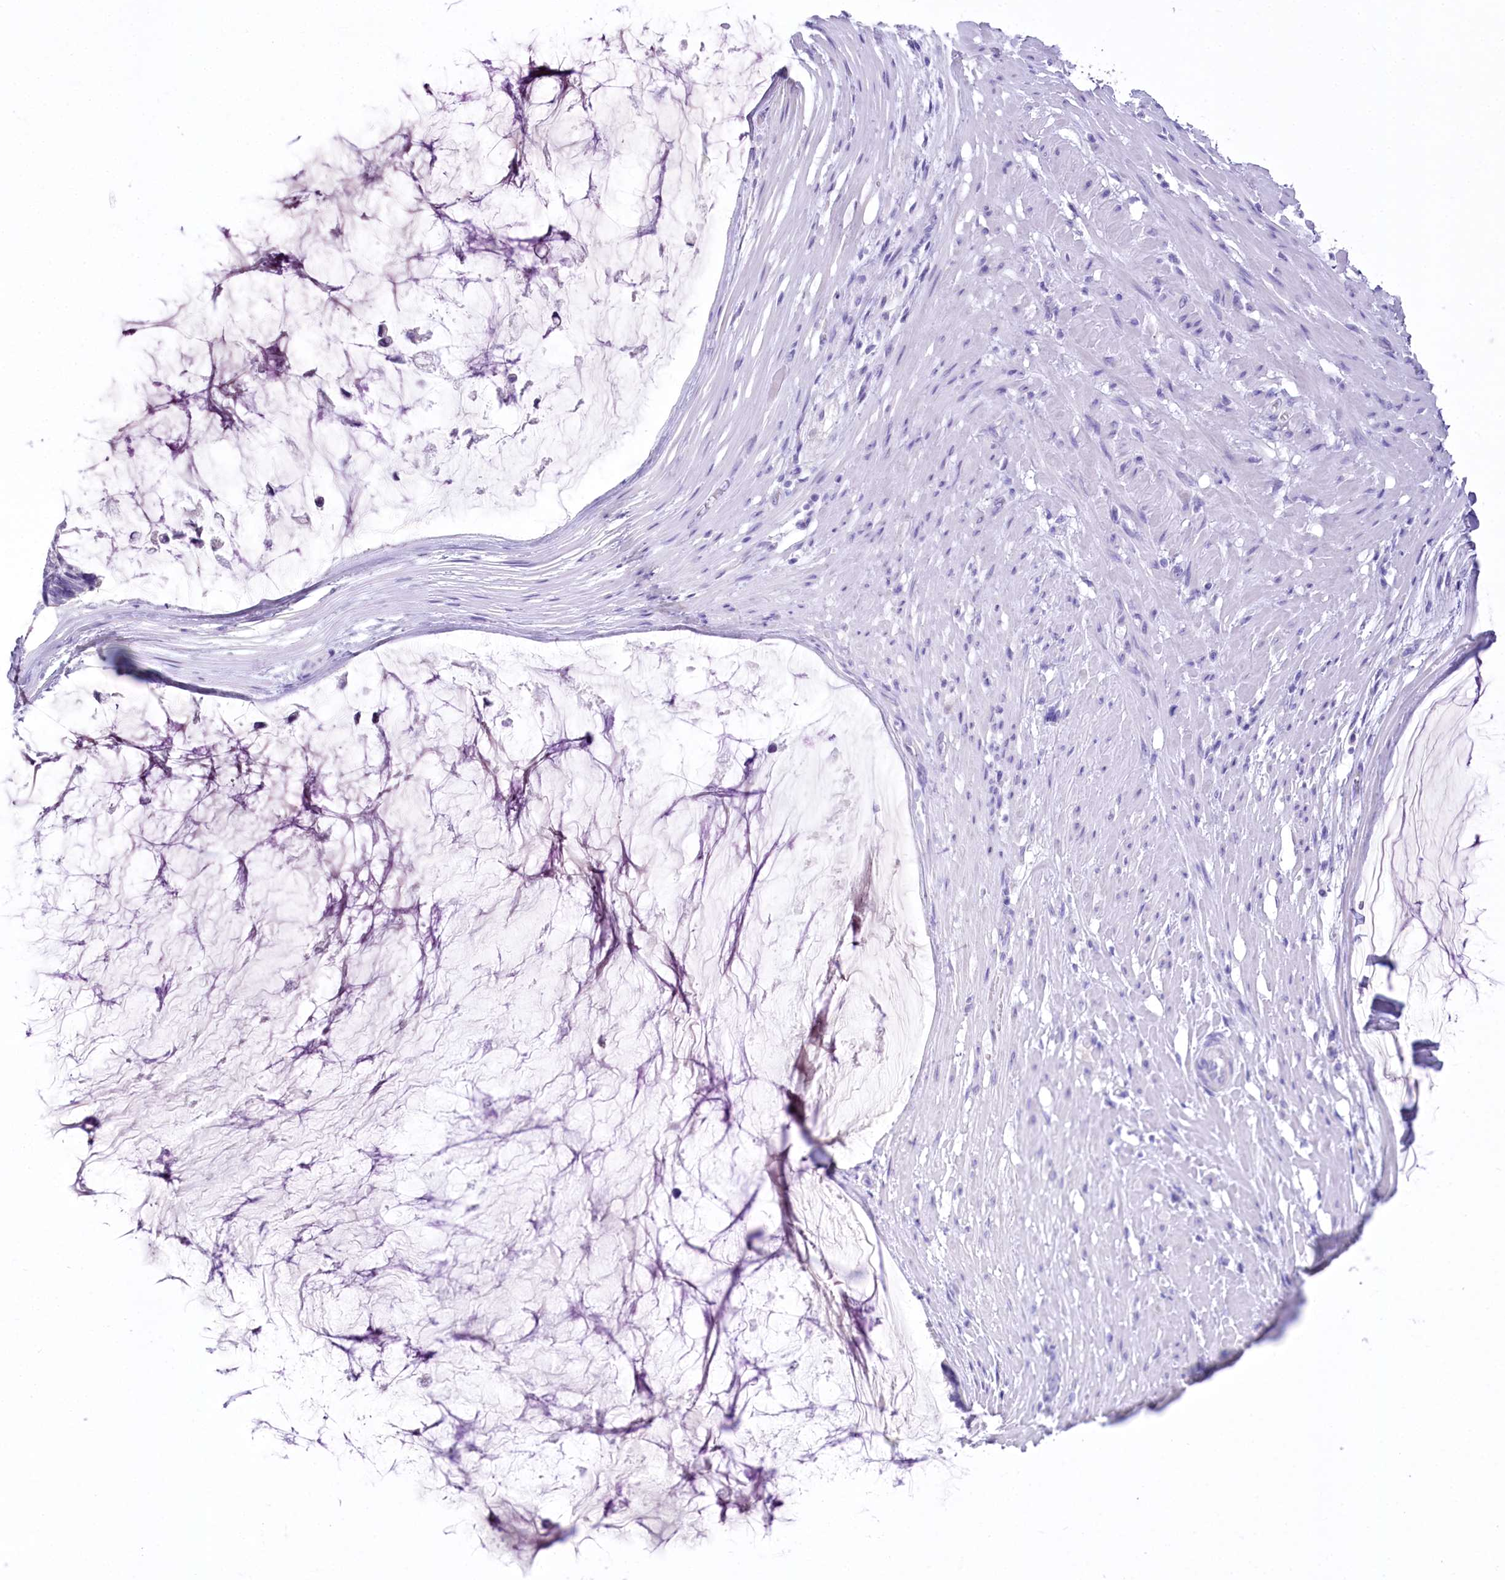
{"staining": {"intensity": "negative", "quantity": "none", "location": "none"}, "tissue": "ovarian cancer", "cell_type": "Tumor cells", "image_type": "cancer", "snomed": [{"axis": "morphology", "description": "Cystadenocarcinoma, mucinous, NOS"}, {"axis": "topography", "description": "Ovary"}], "caption": "High magnification brightfield microscopy of ovarian mucinous cystadenocarcinoma stained with DAB (3,3'-diaminobenzidine) (brown) and counterstained with hematoxylin (blue): tumor cells show no significant expression. (DAB (3,3'-diaminobenzidine) immunohistochemistry (IHC) visualized using brightfield microscopy, high magnification).", "gene": "PBLD", "patient": {"sex": "female", "age": 39}}